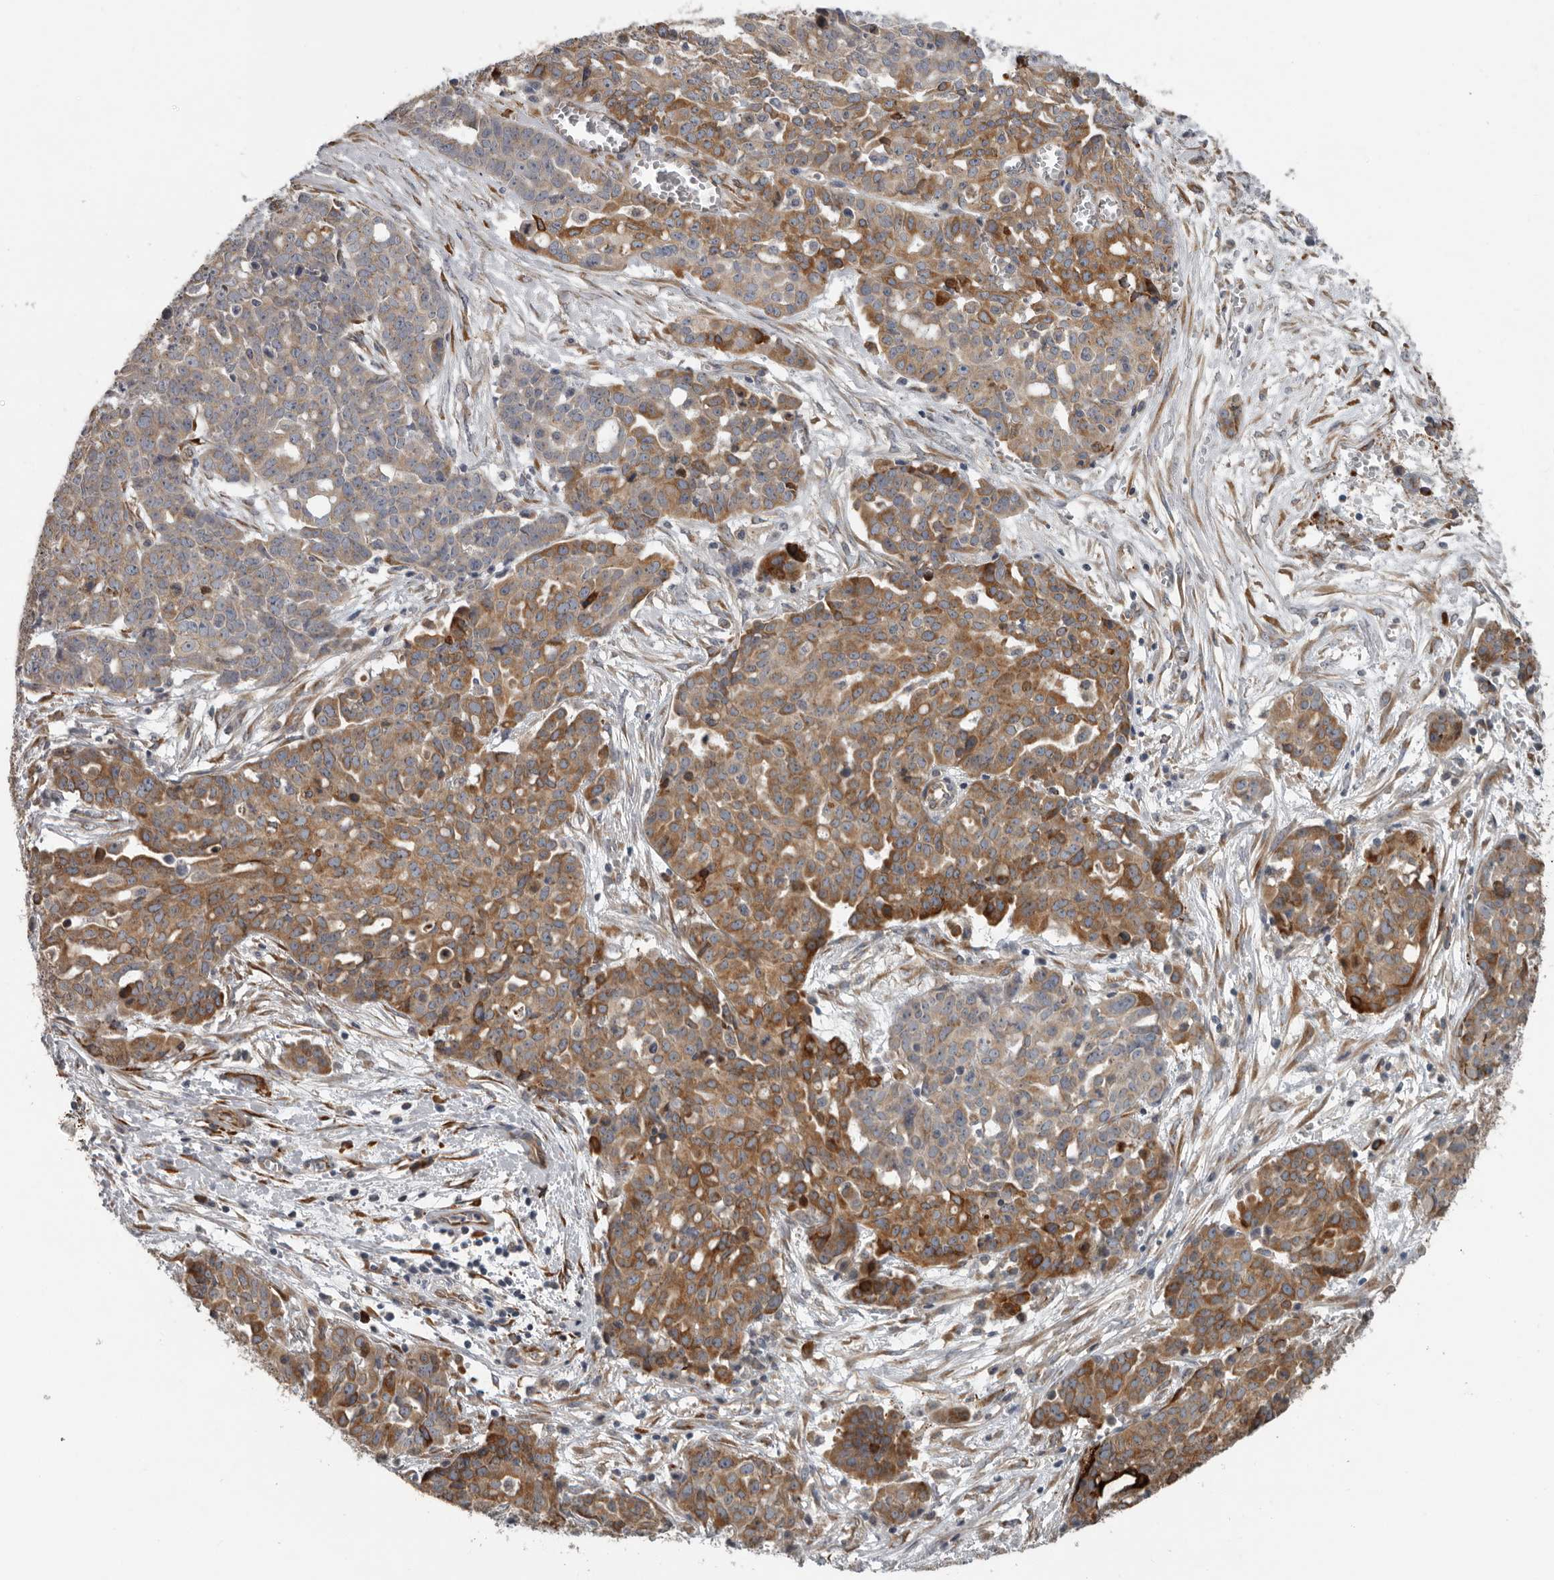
{"staining": {"intensity": "moderate", "quantity": ">75%", "location": "cytoplasmic/membranous"}, "tissue": "ovarian cancer", "cell_type": "Tumor cells", "image_type": "cancer", "snomed": [{"axis": "morphology", "description": "Cystadenocarcinoma, serous, NOS"}, {"axis": "topography", "description": "Soft tissue"}, {"axis": "topography", "description": "Ovary"}], "caption": "Brown immunohistochemical staining in human ovarian cancer shows moderate cytoplasmic/membranous expression in about >75% of tumor cells. (brown staining indicates protein expression, while blue staining denotes nuclei).", "gene": "CEP350", "patient": {"sex": "female", "age": 57}}